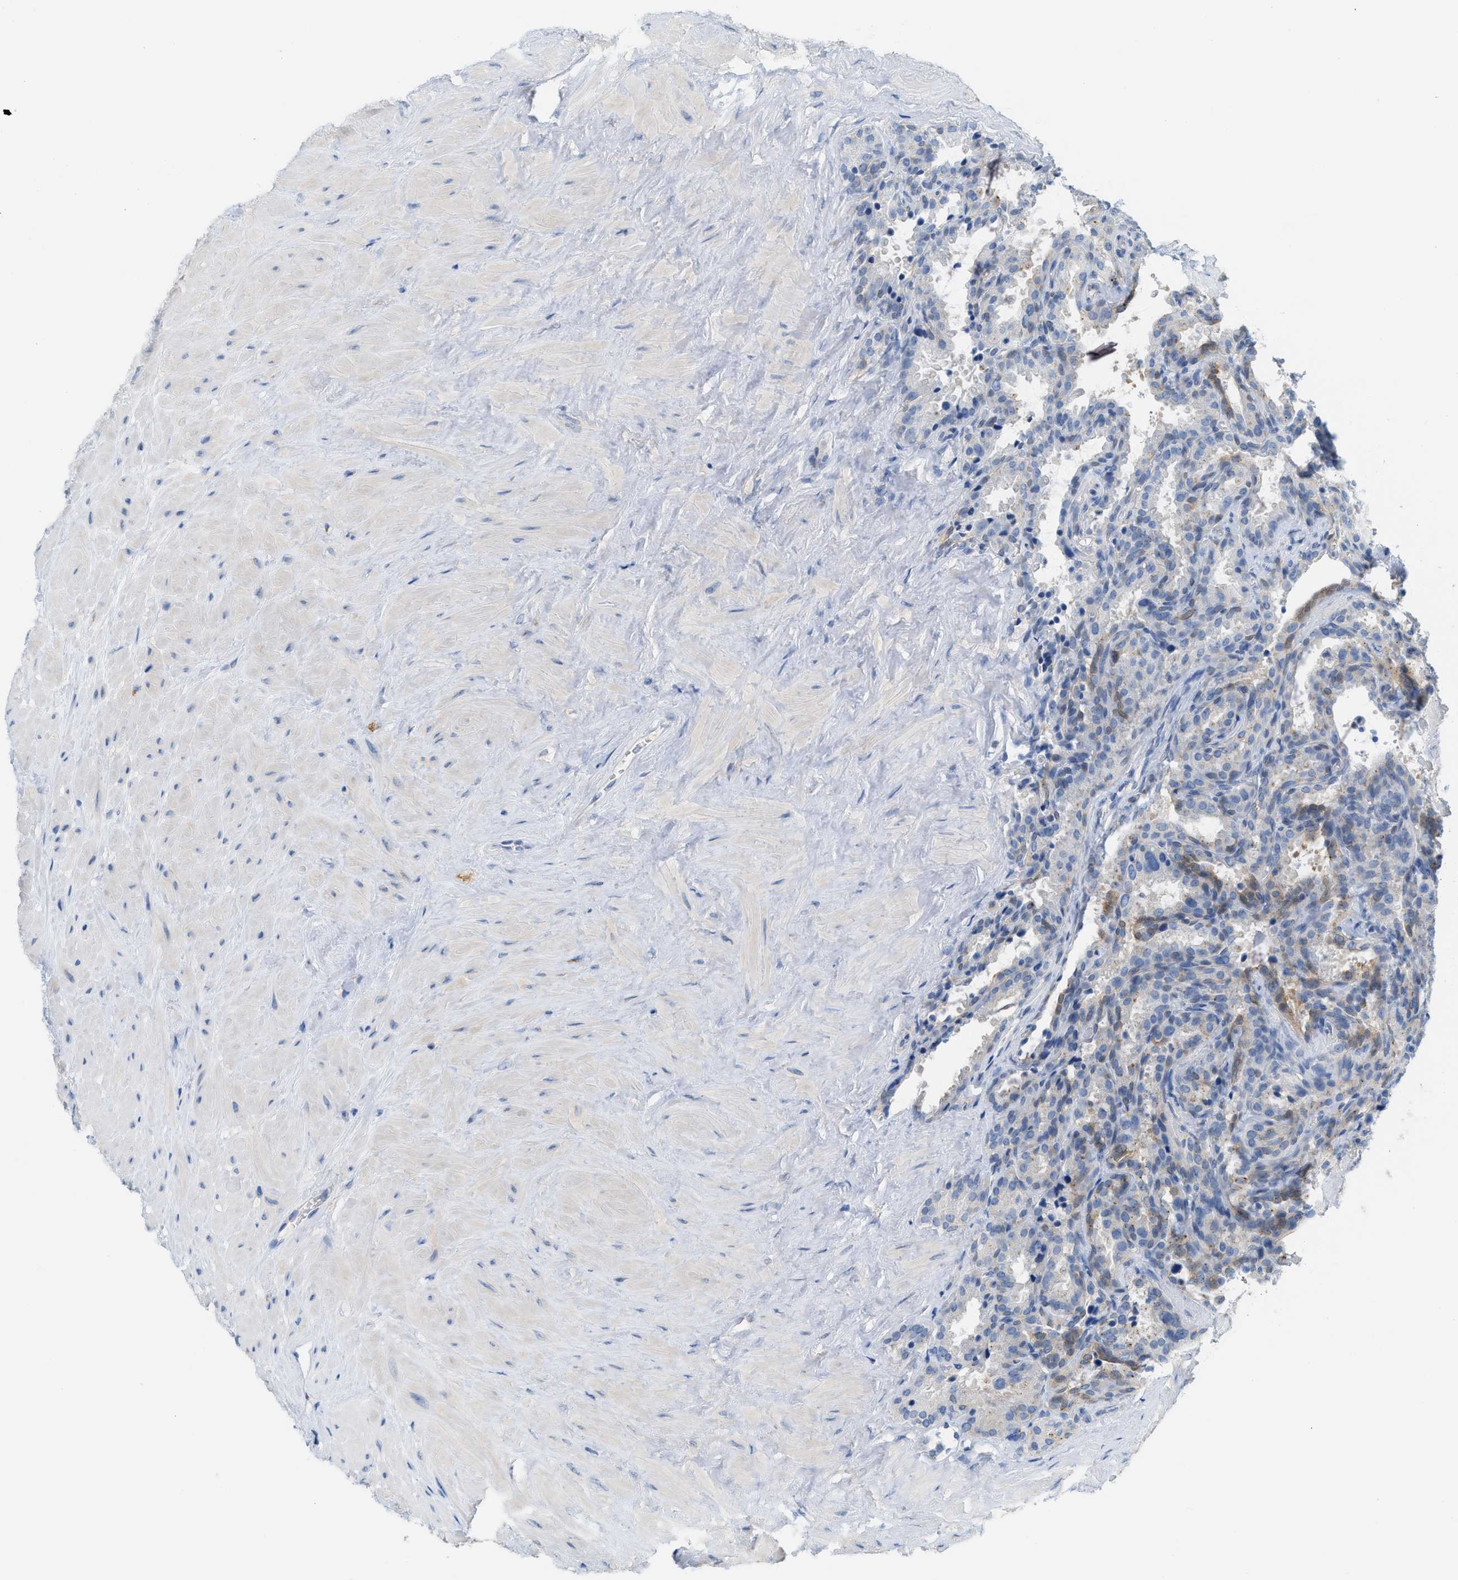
{"staining": {"intensity": "weak", "quantity": "25%-75%", "location": "cytoplasmic/membranous"}, "tissue": "seminal vesicle", "cell_type": "Glandular cells", "image_type": "normal", "snomed": [{"axis": "morphology", "description": "Normal tissue, NOS"}, {"axis": "topography", "description": "Seminal veicle"}], "caption": "This histopathology image demonstrates IHC staining of normal seminal vesicle, with low weak cytoplasmic/membranous positivity in about 25%-75% of glandular cells.", "gene": "CSTB", "patient": {"sex": "male", "age": 46}}